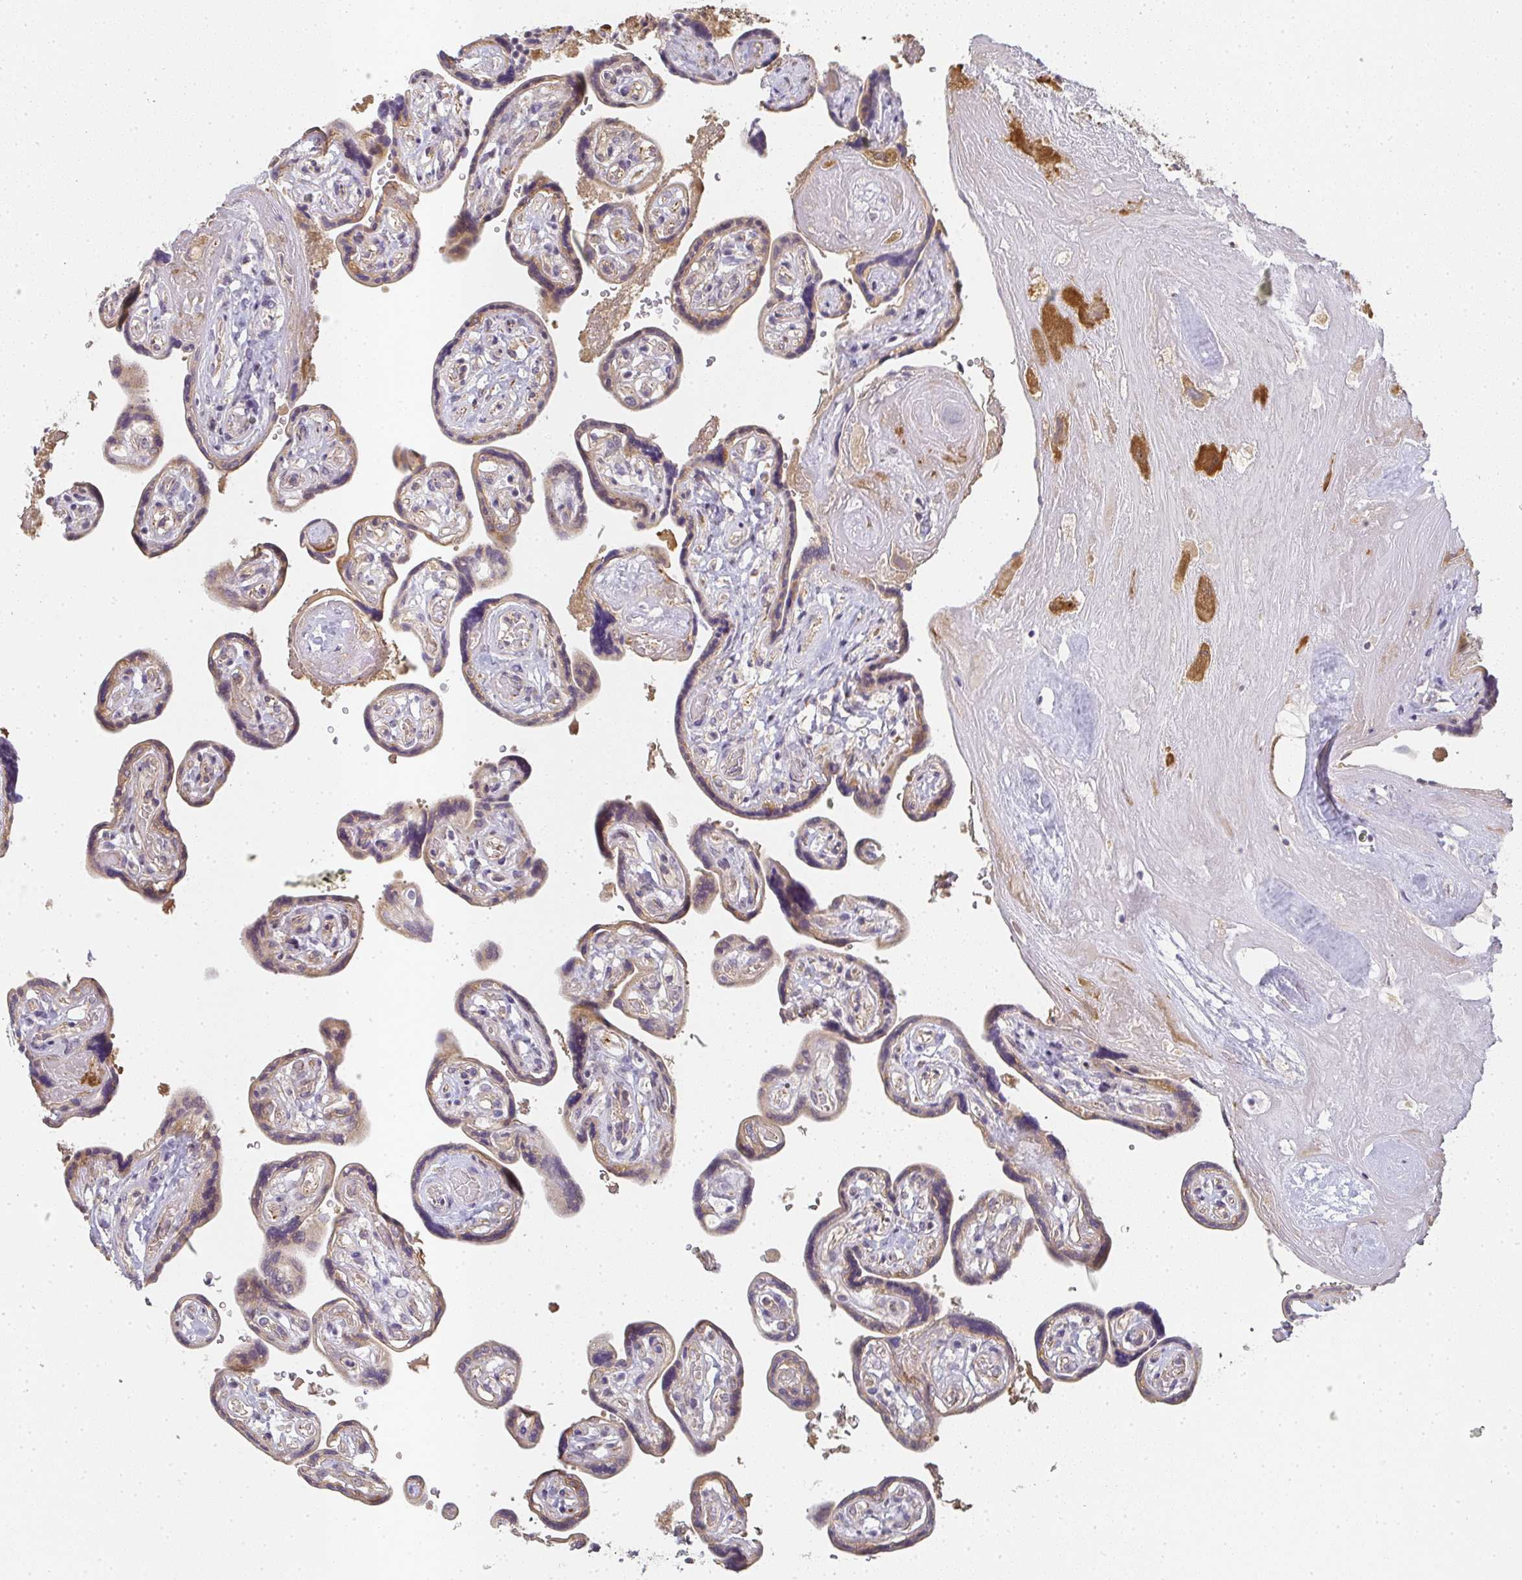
{"staining": {"intensity": "weak", "quantity": "25%-75%", "location": "cytoplasmic/membranous"}, "tissue": "placenta", "cell_type": "Trophoblastic cells", "image_type": "normal", "snomed": [{"axis": "morphology", "description": "Normal tissue, NOS"}, {"axis": "topography", "description": "Placenta"}], "caption": "The histopathology image demonstrates a brown stain indicating the presence of a protein in the cytoplasmic/membranous of trophoblastic cells in placenta. (Brightfield microscopy of DAB IHC at high magnification).", "gene": "SLC35B3", "patient": {"sex": "female", "age": 32}}